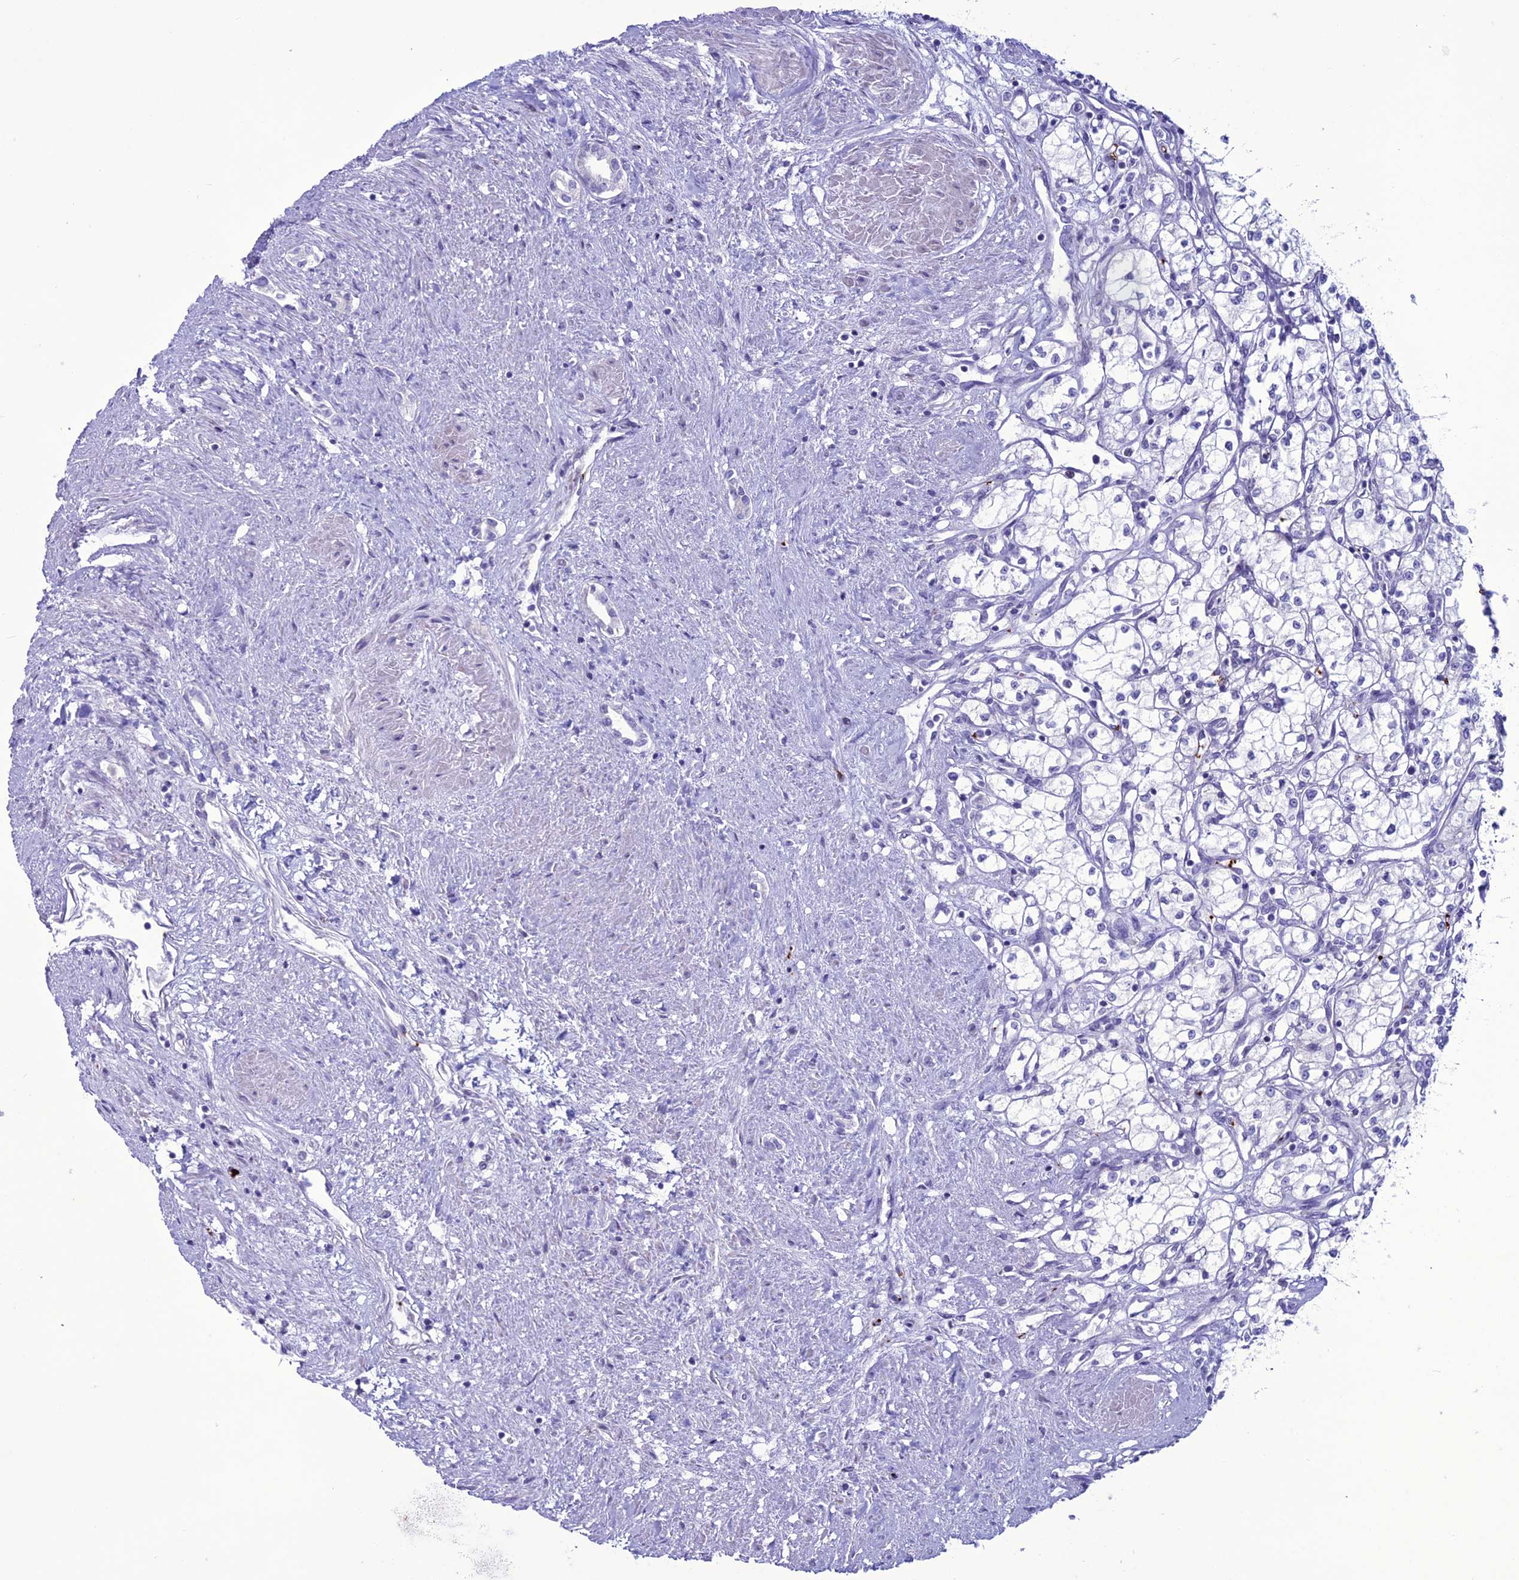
{"staining": {"intensity": "negative", "quantity": "none", "location": "none"}, "tissue": "renal cancer", "cell_type": "Tumor cells", "image_type": "cancer", "snomed": [{"axis": "morphology", "description": "Adenocarcinoma, NOS"}, {"axis": "topography", "description": "Kidney"}], "caption": "High magnification brightfield microscopy of renal adenocarcinoma stained with DAB (3,3'-diaminobenzidine) (brown) and counterstained with hematoxylin (blue): tumor cells show no significant positivity.", "gene": "C21orf140", "patient": {"sex": "male", "age": 59}}